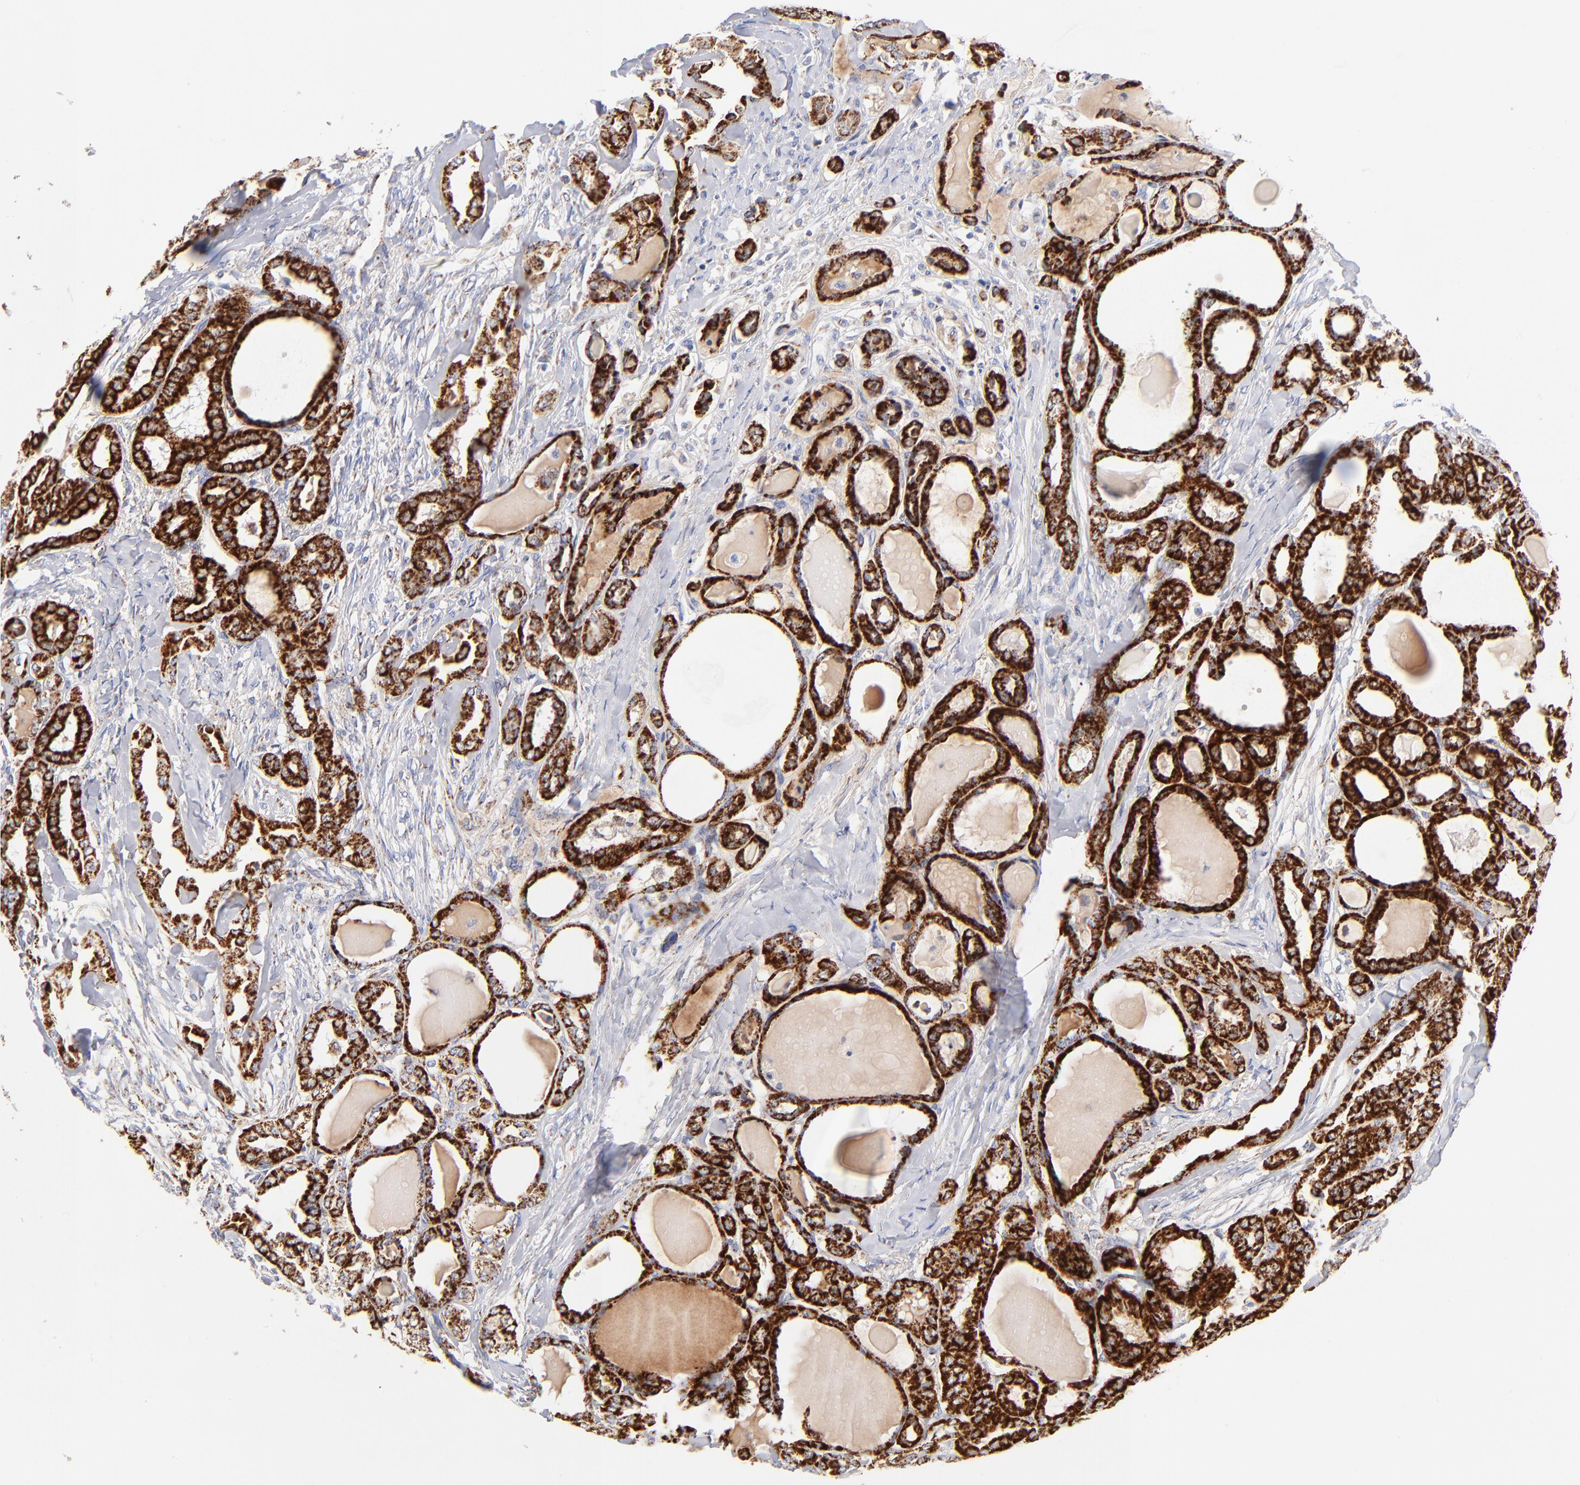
{"staining": {"intensity": "strong", "quantity": ">75%", "location": "cytoplasmic/membranous"}, "tissue": "thyroid cancer", "cell_type": "Tumor cells", "image_type": "cancer", "snomed": [{"axis": "morphology", "description": "Carcinoma, NOS"}, {"axis": "topography", "description": "Thyroid gland"}], "caption": "Thyroid cancer stained for a protein (brown) reveals strong cytoplasmic/membranous positive staining in approximately >75% of tumor cells.", "gene": "DLAT", "patient": {"sex": "female", "age": 91}}